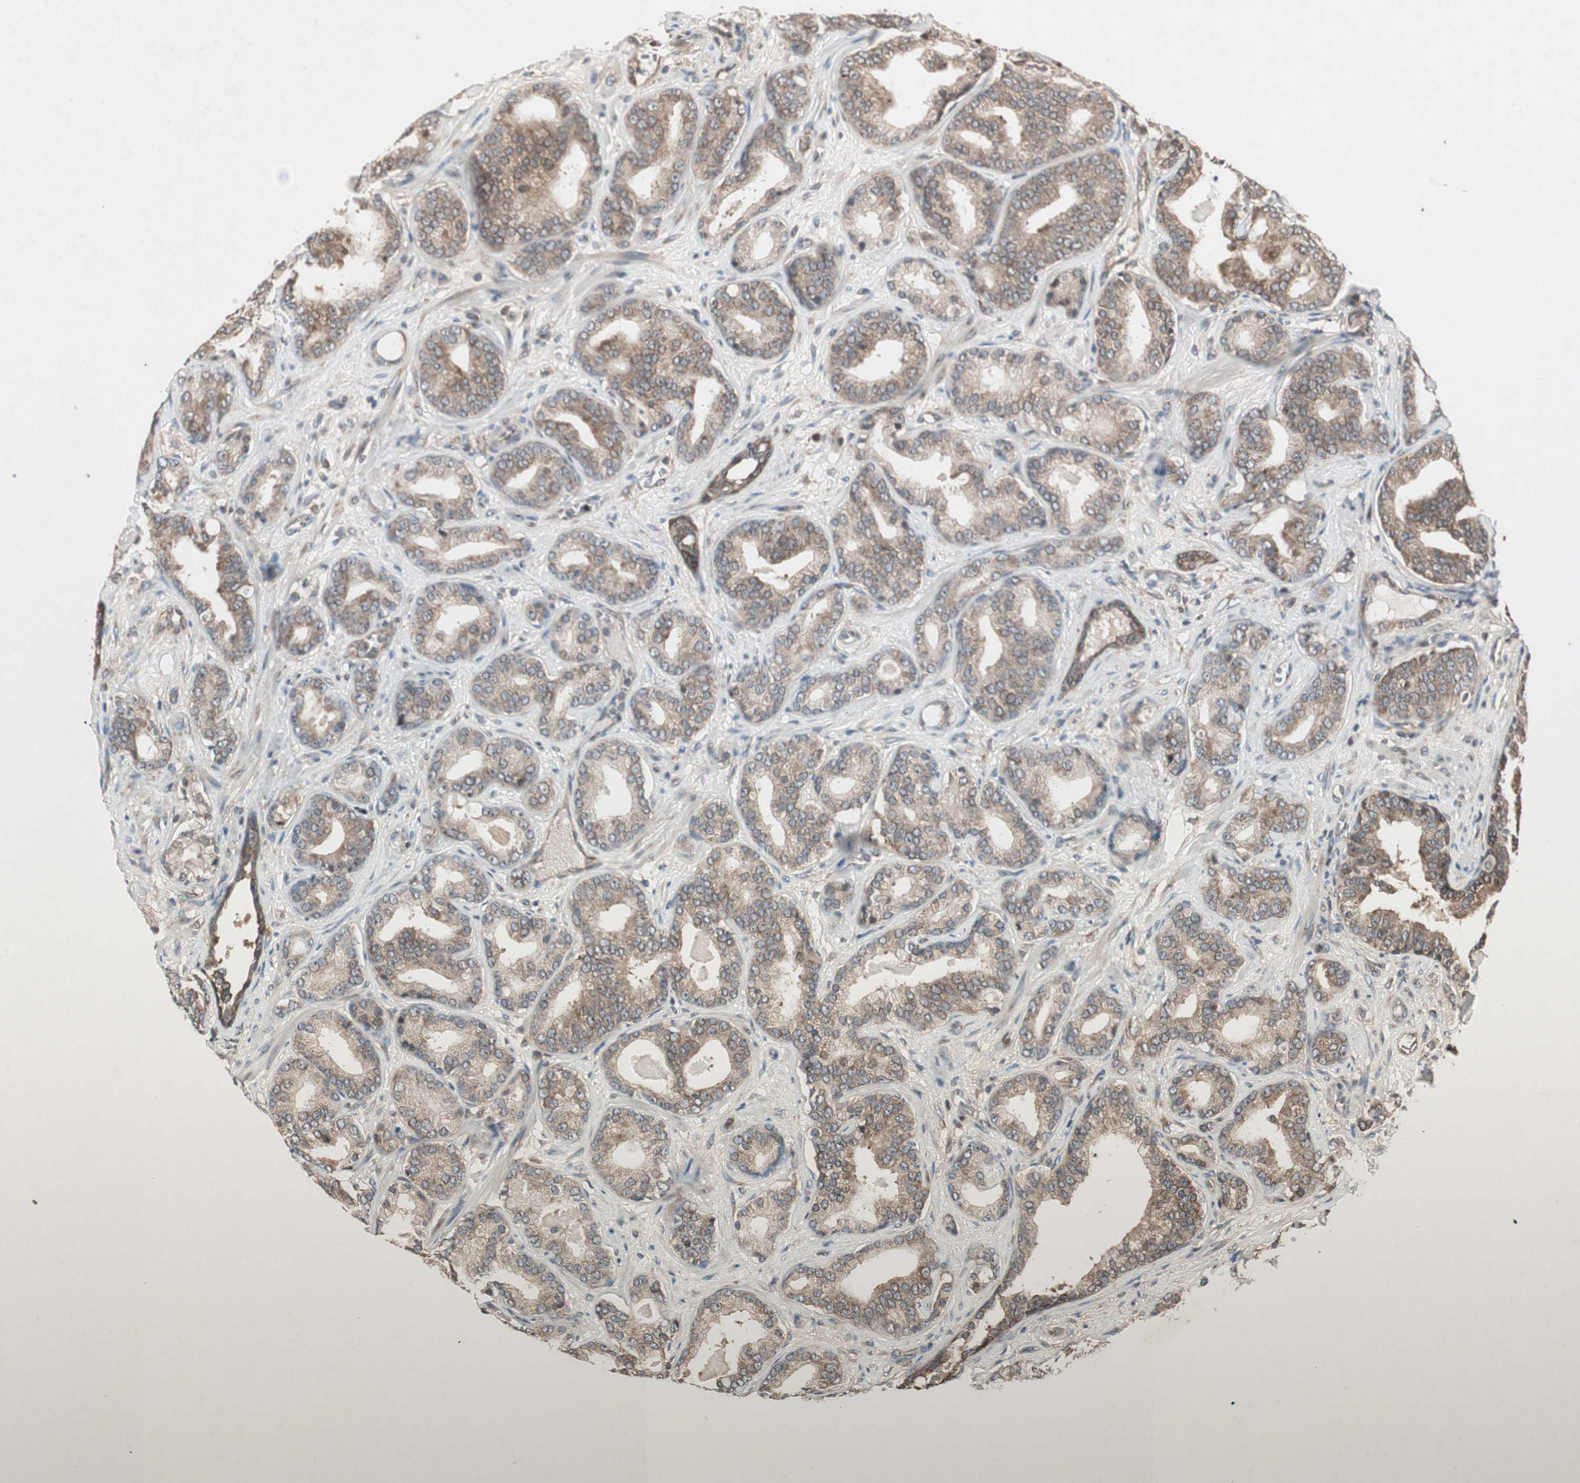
{"staining": {"intensity": "moderate", "quantity": ">75%", "location": "cytoplasmic/membranous"}, "tissue": "prostate cancer", "cell_type": "Tumor cells", "image_type": "cancer", "snomed": [{"axis": "morphology", "description": "Adenocarcinoma, Low grade"}, {"axis": "topography", "description": "Prostate"}], "caption": "Moderate cytoplasmic/membranous expression is present in approximately >75% of tumor cells in prostate low-grade adenocarcinoma. (DAB (3,3'-diaminobenzidine) IHC with brightfield microscopy, high magnification).", "gene": "IRS1", "patient": {"sex": "male", "age": 63}}